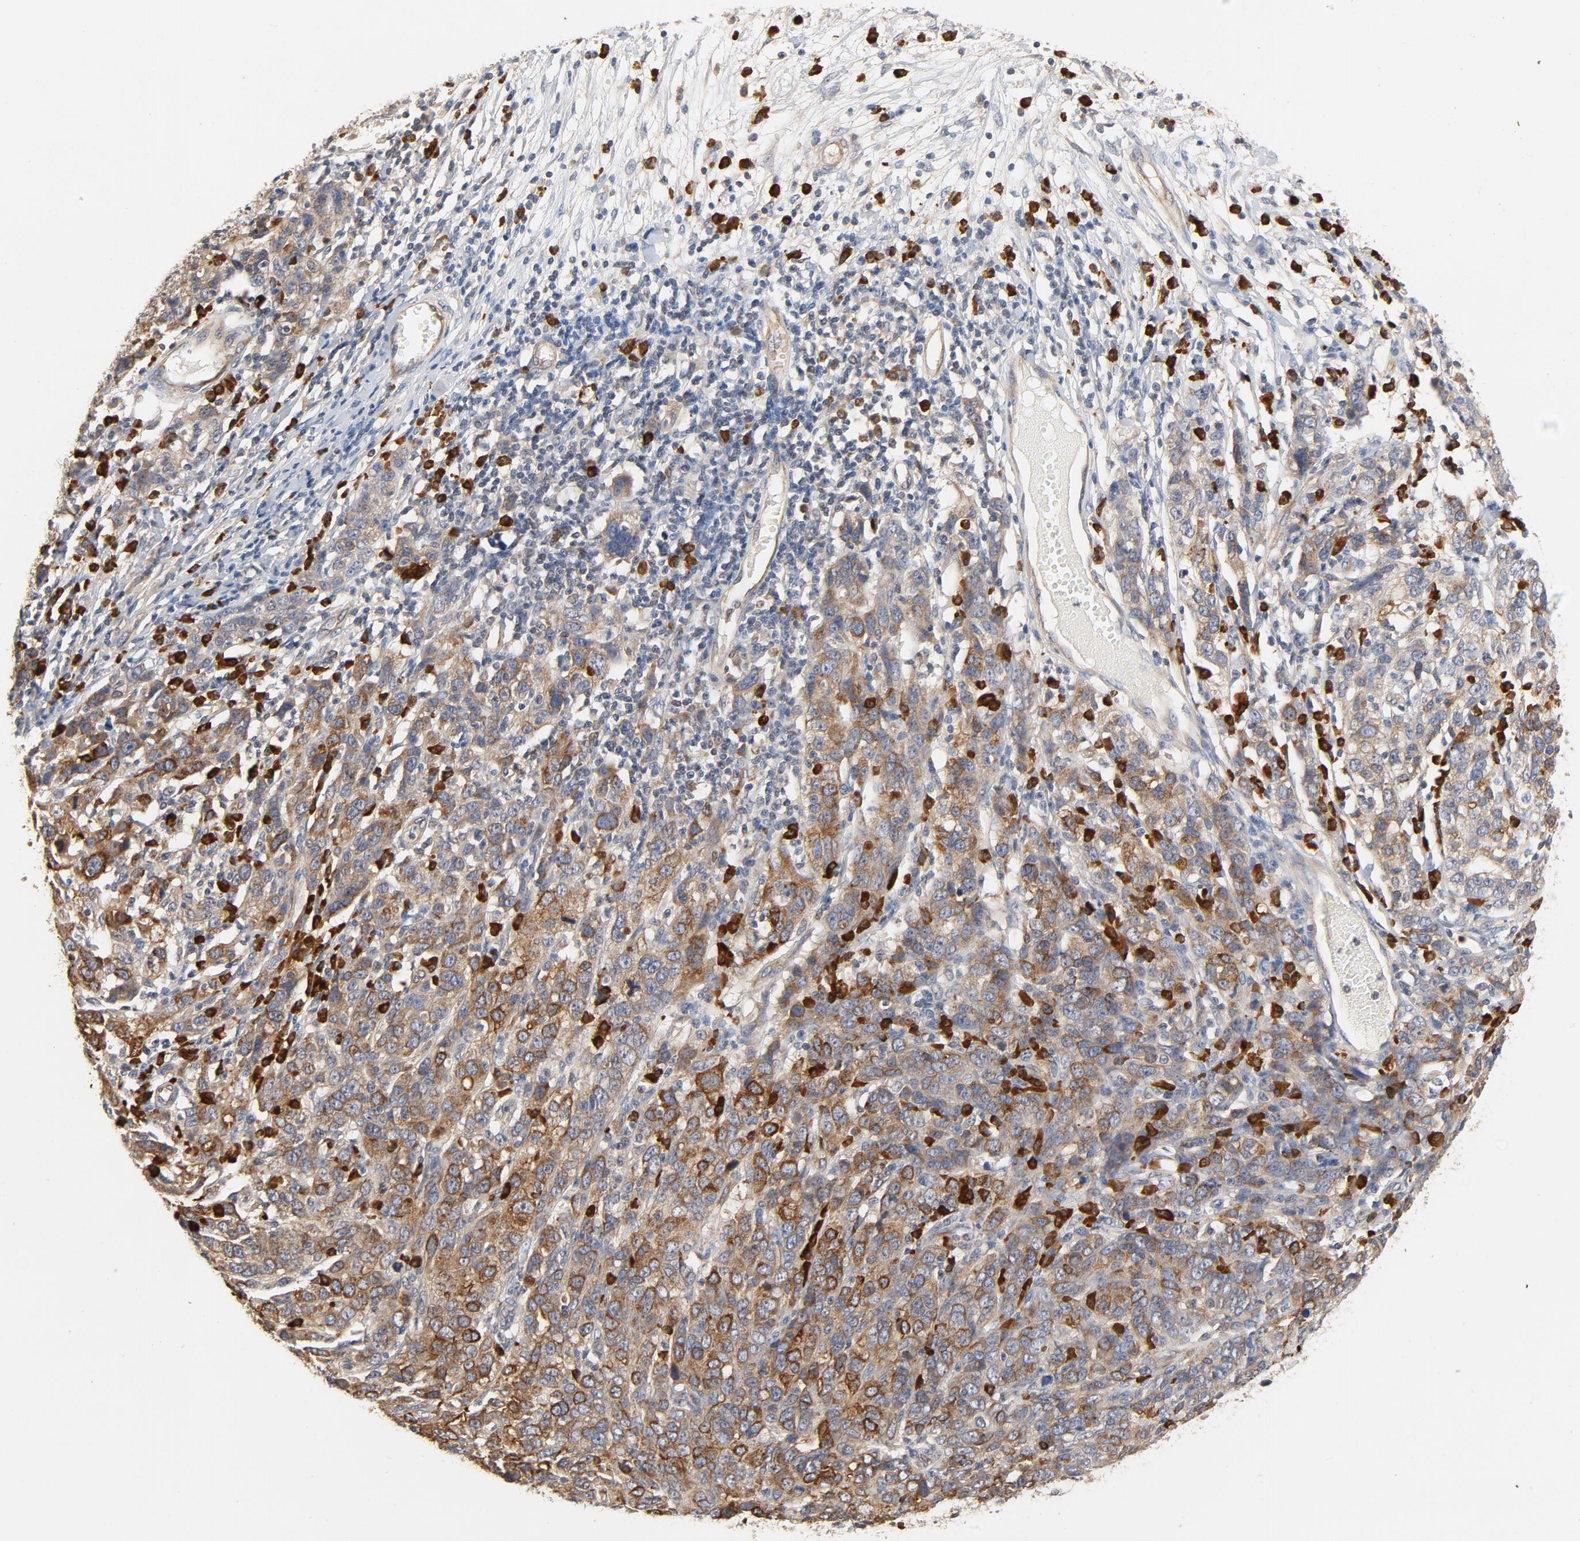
{"staining": {"intensity": "weak", "quantity": "25%-75%", "location": "cytoplasmic/membranous"}, "tissue": "ovarian cancer", "cell_type": "Tumor cells", "image_type": "cancer", "snomed": [{"axis": "morphology", "description": "Cystadenocarcinoma, serous, NOS"}, {"axis": "topography", "description": "Ovary"}], "caption": "Protein expression analysis of human ovarian cancer reveals weak cytoplasmic/membranous staining in about 25%-75% of tumor cells. Immunohistochemistry stains the protein in brown and the nuclei are stained blue.", "gene": "UBE2J1", "patient": {"sex": "female", "age": 71}}